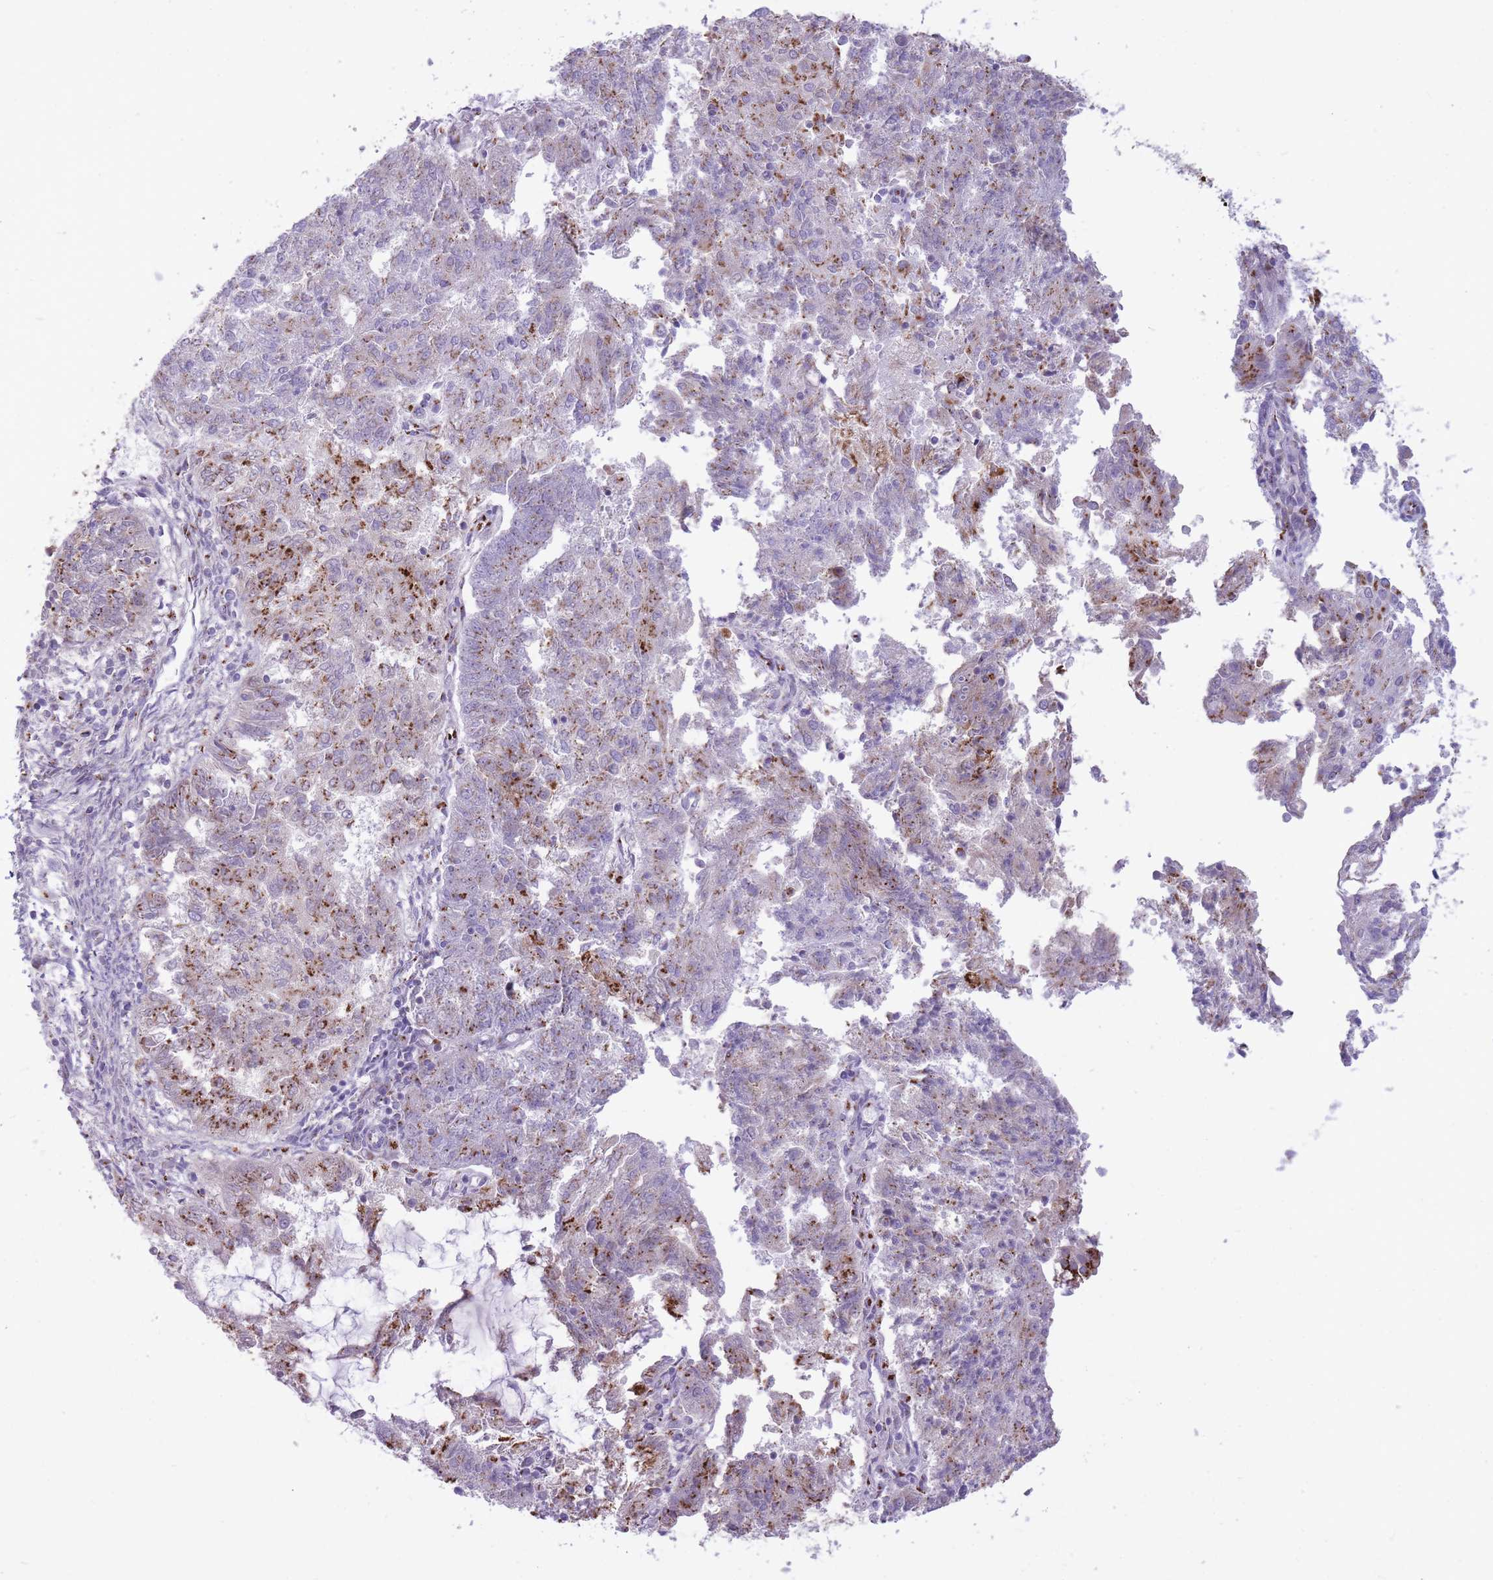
{"staining": {"intensity": "moderate", "quantity": "25%-75%", "location": "cytoplasmic/membranous"}, "tissue": "endometrial cancer", "cell_type": "Tumor cells", "image_type": "cancer", "snomed": [{"axis": "morphology", "description": "Adenocarcinoma, NOS"}, {"axis": "topography", "description": "Endometrium"}], "caption": "A brown stain labels moderate cytoplasmic/membranous staining of a protein in human adenocarcinoma (endometrial) tumor cells.", "gene": "B4GALT2", "patient": {"sex": "female", "age": 82}}